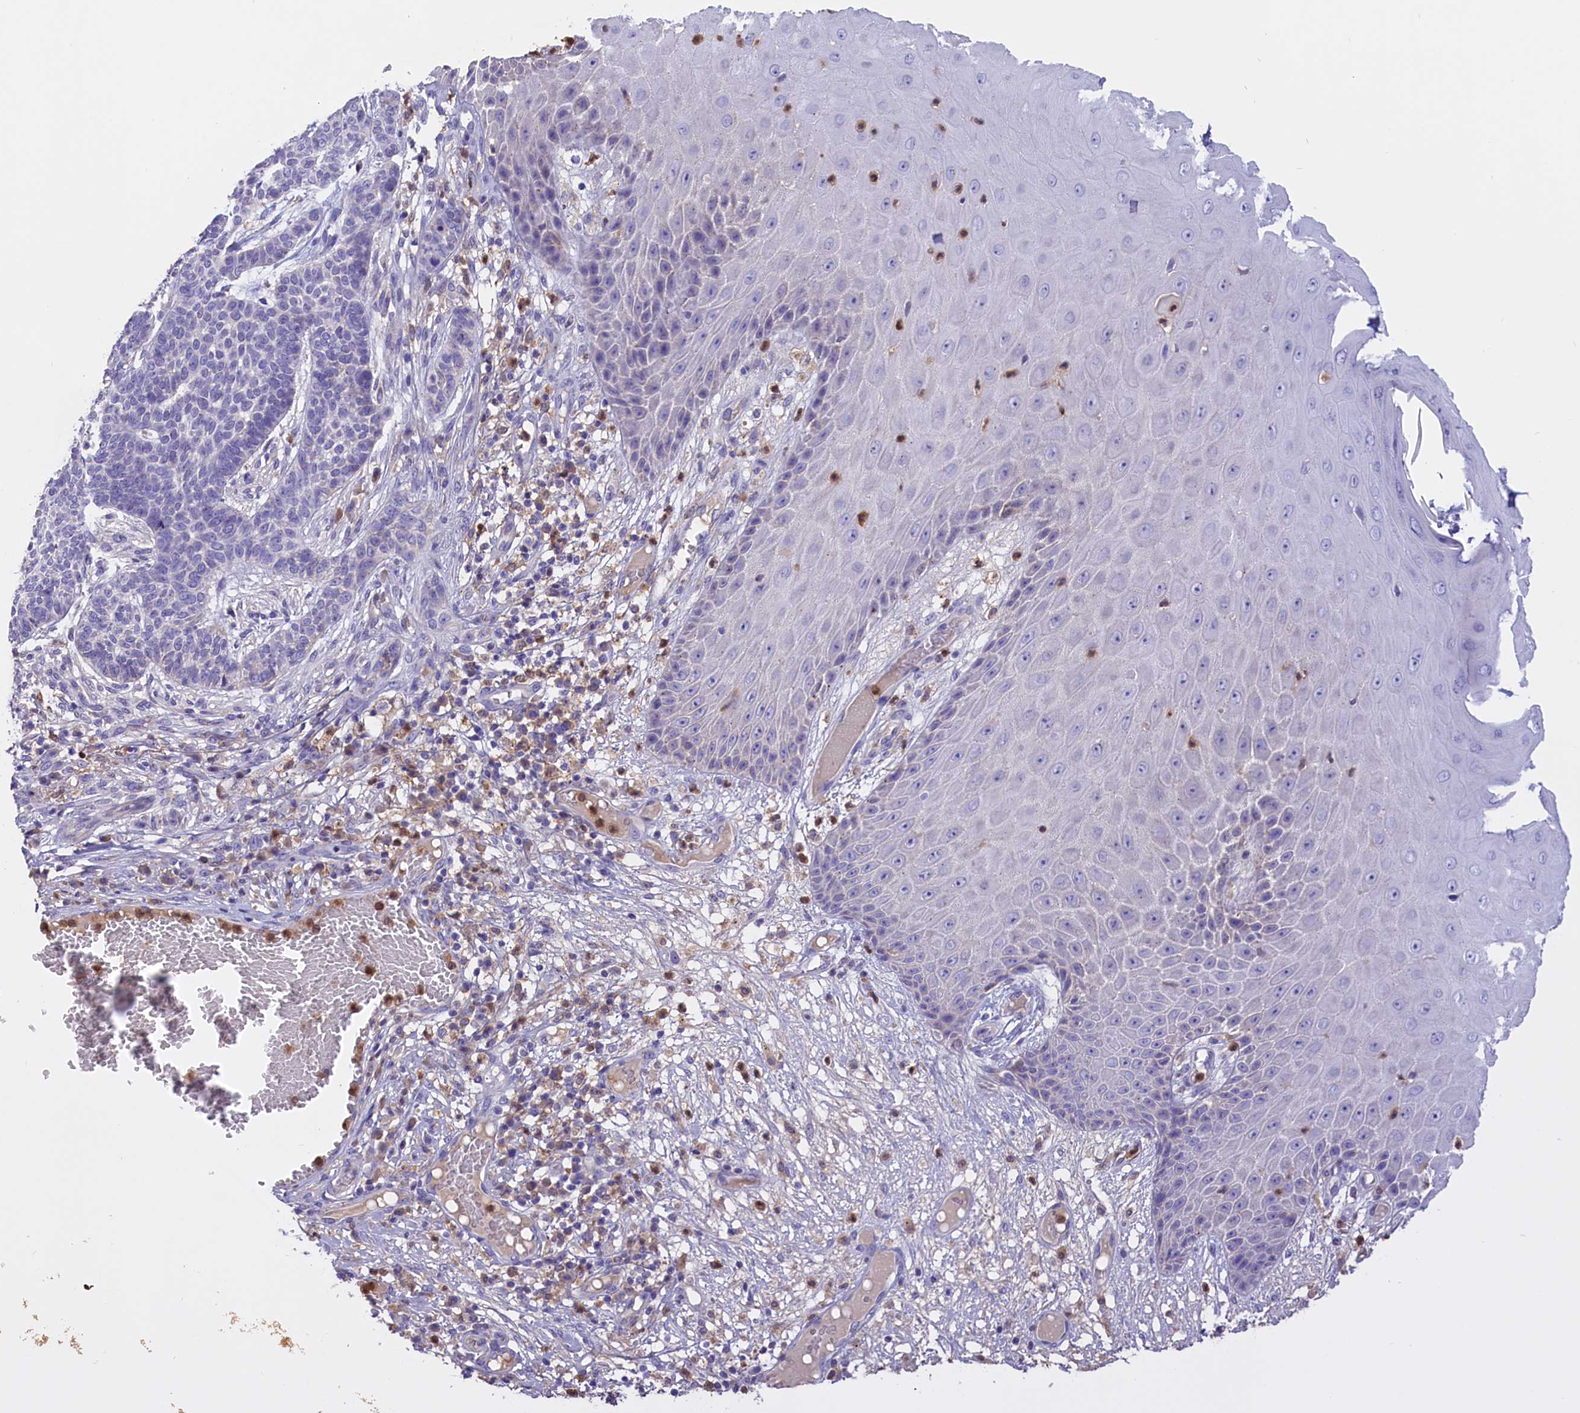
{"staining": {"intensity": "negative", "quantity": "none", "location": "none"}, "tissue": "skin cancer", "cell_type": "Tumor cells", "image_type": "cancer", "snomed": [{"axis": "morphology", "description": "Normal tissue, NOS"}, {"axis": "morphology", "description": "Basal cell carcinoma"}, {"axis": "topography", "description": "Skin"}], "caption": "High magnification brightfield microscopy of skin cancer (basal cell carcinoma) stained with DAB (brown) and counterstained with hematoxylin (blue): tumor cells show no significant staining.", "gene": "FAM149B1", "patient": {"sex": "male", "age": 64}}